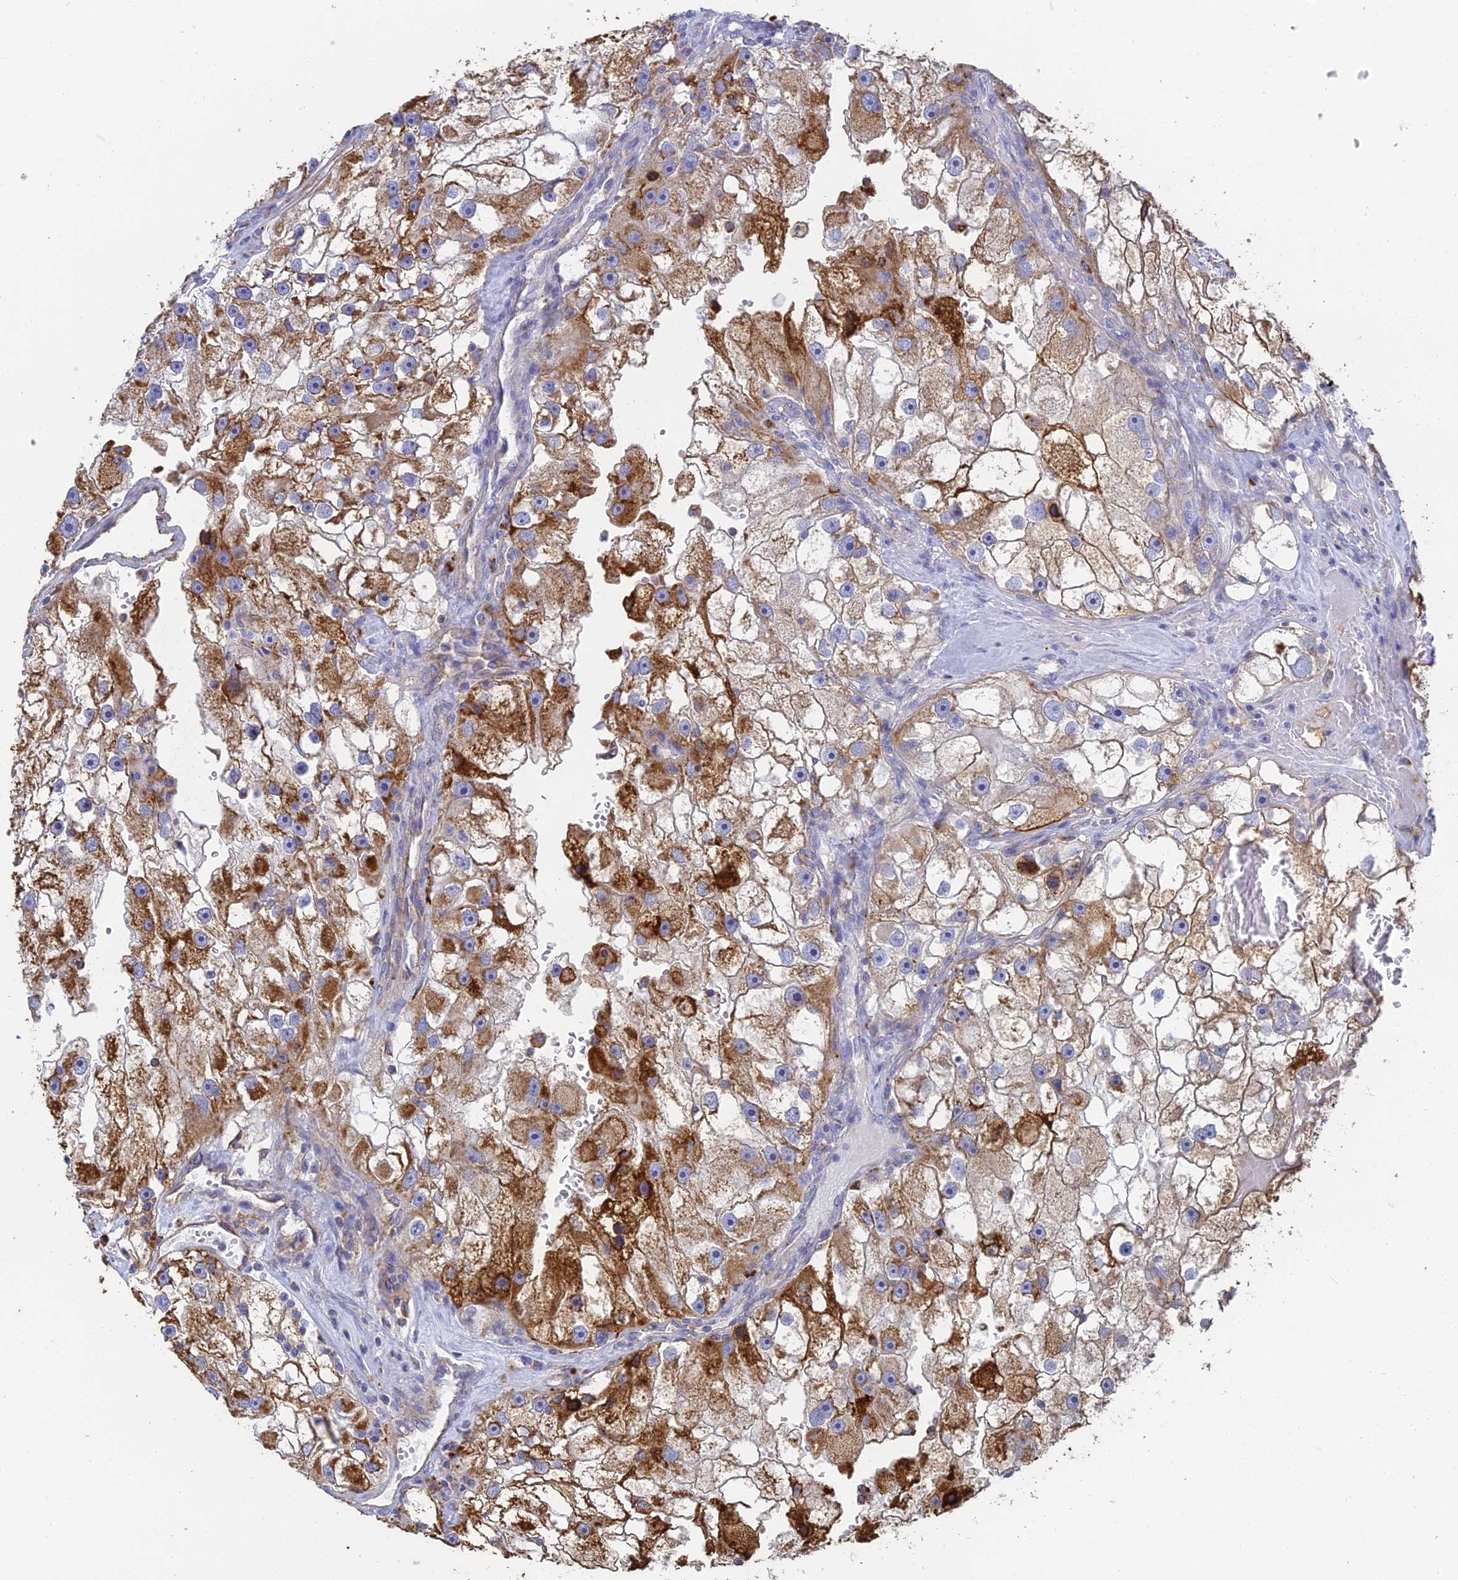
{"staining": {"intensity": "moderate", "quantity": ">75%", "location": "cytoplasmic/membranous"}, "tissue": "renal cancer", "cell_type": "Tumor cells", "image_type": "cancer", "snomed": [{"axis": "morphology", "description": "Adenocarcinoma, NOS"}, {"axis": "topography", "description": "Kidney"}], "caption": "Immunohistochemical staining of human renal cancer exhibits medium levels of moderate cytoplasmic/membranous staining in about >75% of tumor cells.", "gene": "WDR6", "patient": {"sex": "male", "age": 63}}